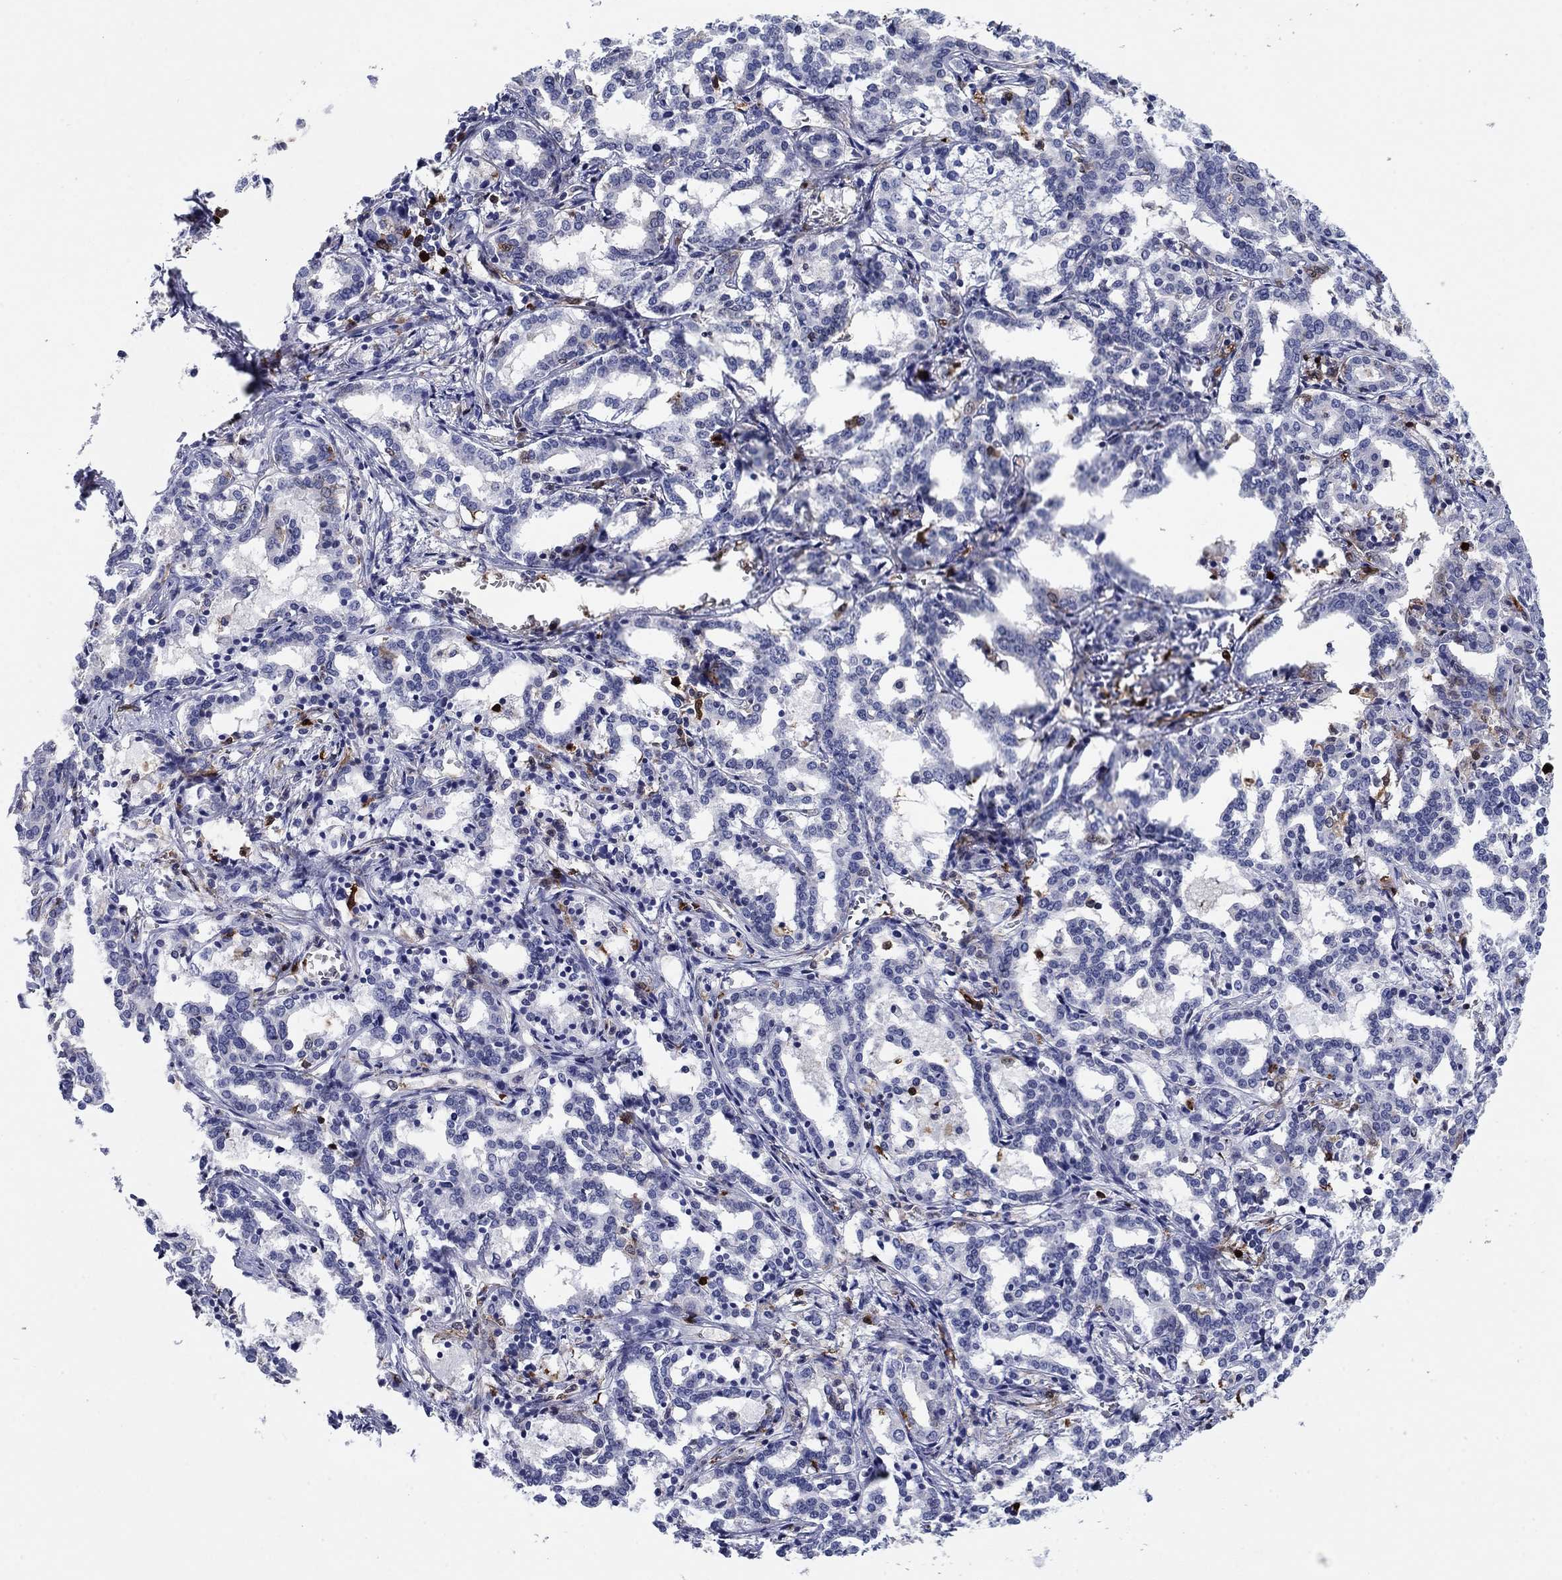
{"staining": {"intensity": "negative", "quantity": "none", "location": "none"}, "tissue": "liver cancer", "cell_type": "Tumor cells", "image_type": "cancer", "snomed": [{"axis": "morphology", "description": "Cholangiocarcinoma"}, {"axis": "topography", "description": "Liver"}], "caption": "Immunohistochemical staining of human liver cancer (cholangiocarcinoma) reveals no significant positivity in tumor cells.", "gene": "STMN1", "patient": {"sex": "female", "age": 47}}